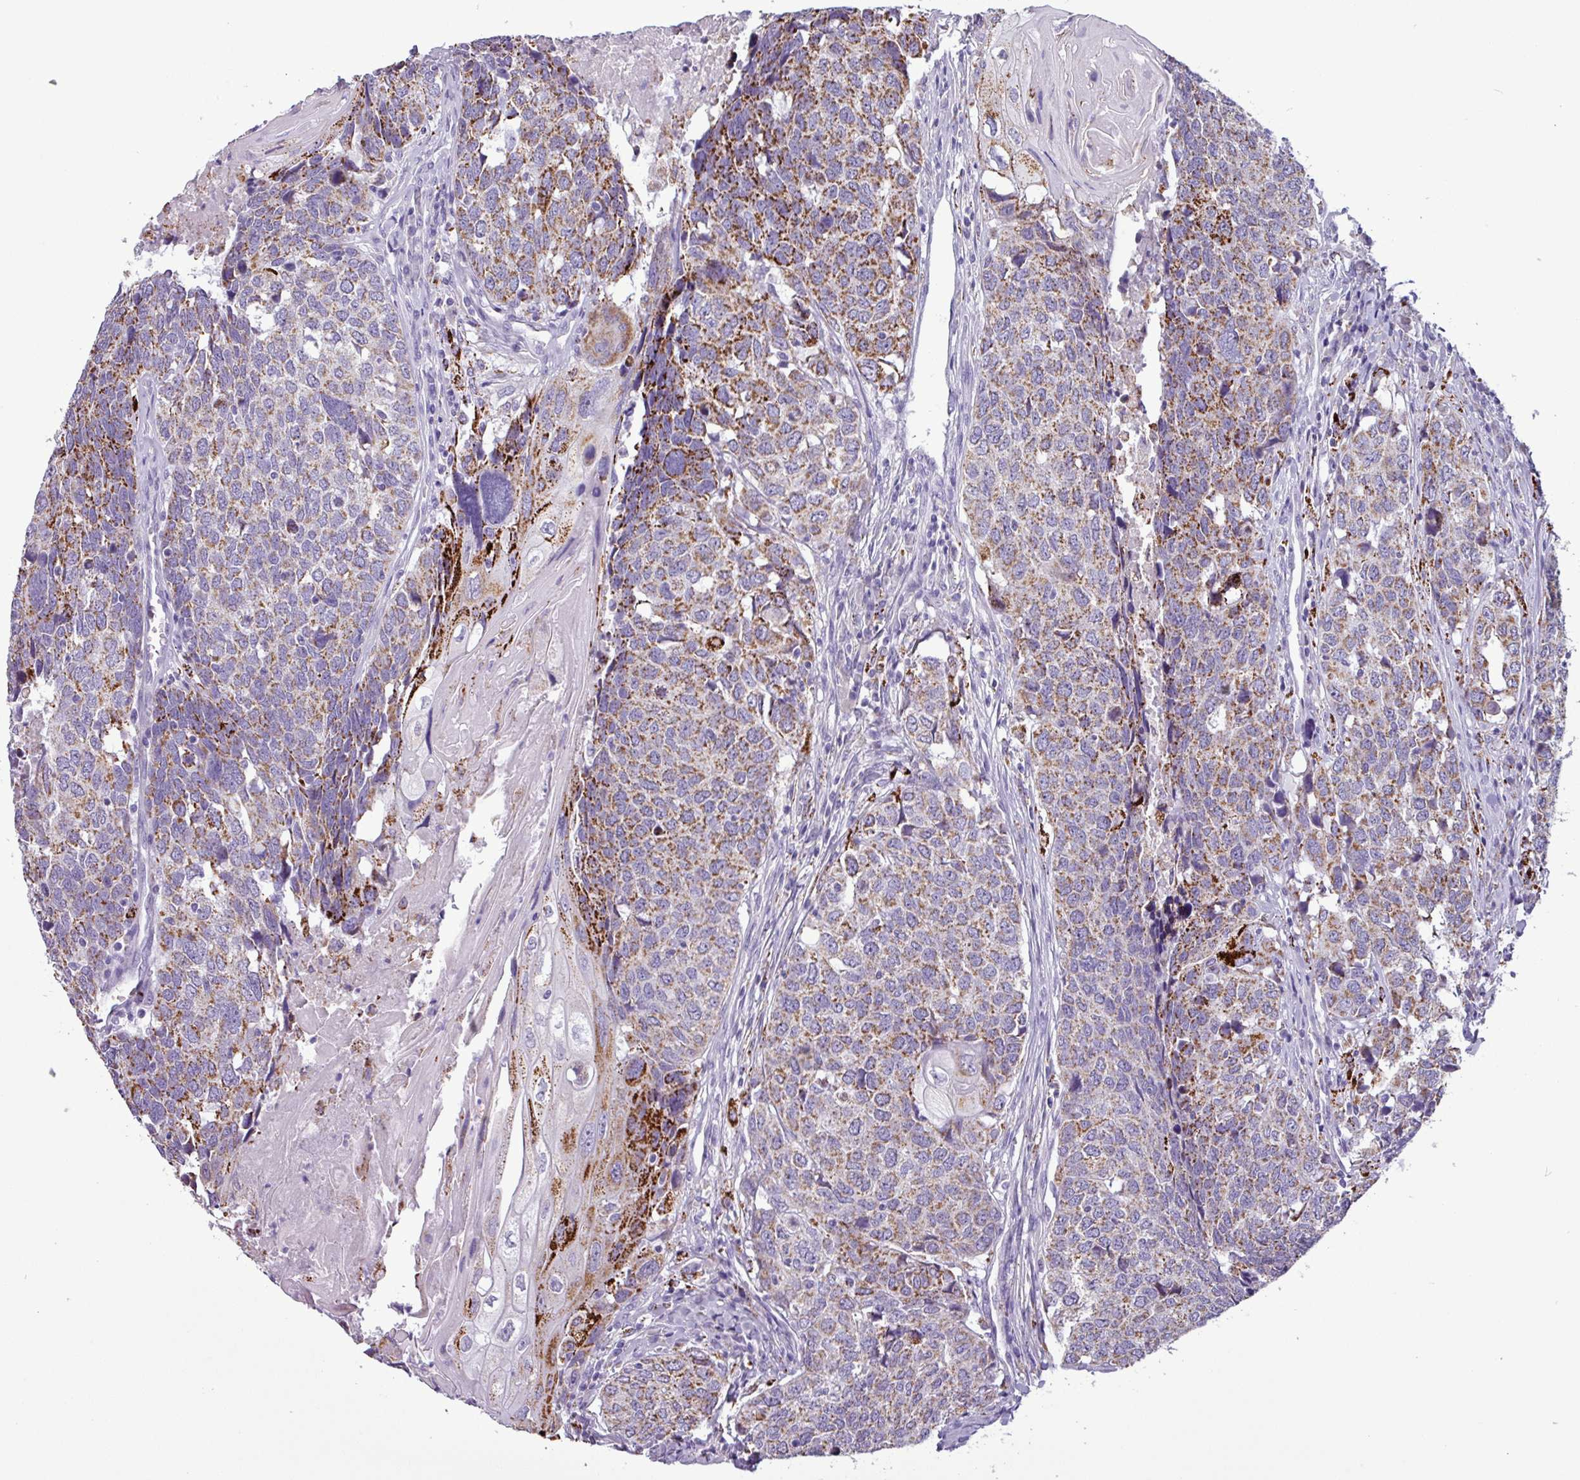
{"staining": {"intensity": "moderate", "quantity": ">75%", "location": "cytoplasmic/membranous"}, "tissue": "head and neck cancer", "cell_type": "Tumor cells", "image_type": "cancer", "snomed": [{"axis": "morphology", "description": "Squamous cell carcinoma, NOS"}, {"axis": "topography", "description": "Head-Neck"}], "caption": "Immunohistochemistry of head and neck cancer shows medium levels of moderate cytoplasmic/membranous expression in about >75% of tumor cells. Immunohistochemistry stains the protein of interest in brown and the nuclei are stained blue.", "gene": "ZNF667", "patient": {"sex": "male", "age": 66}}